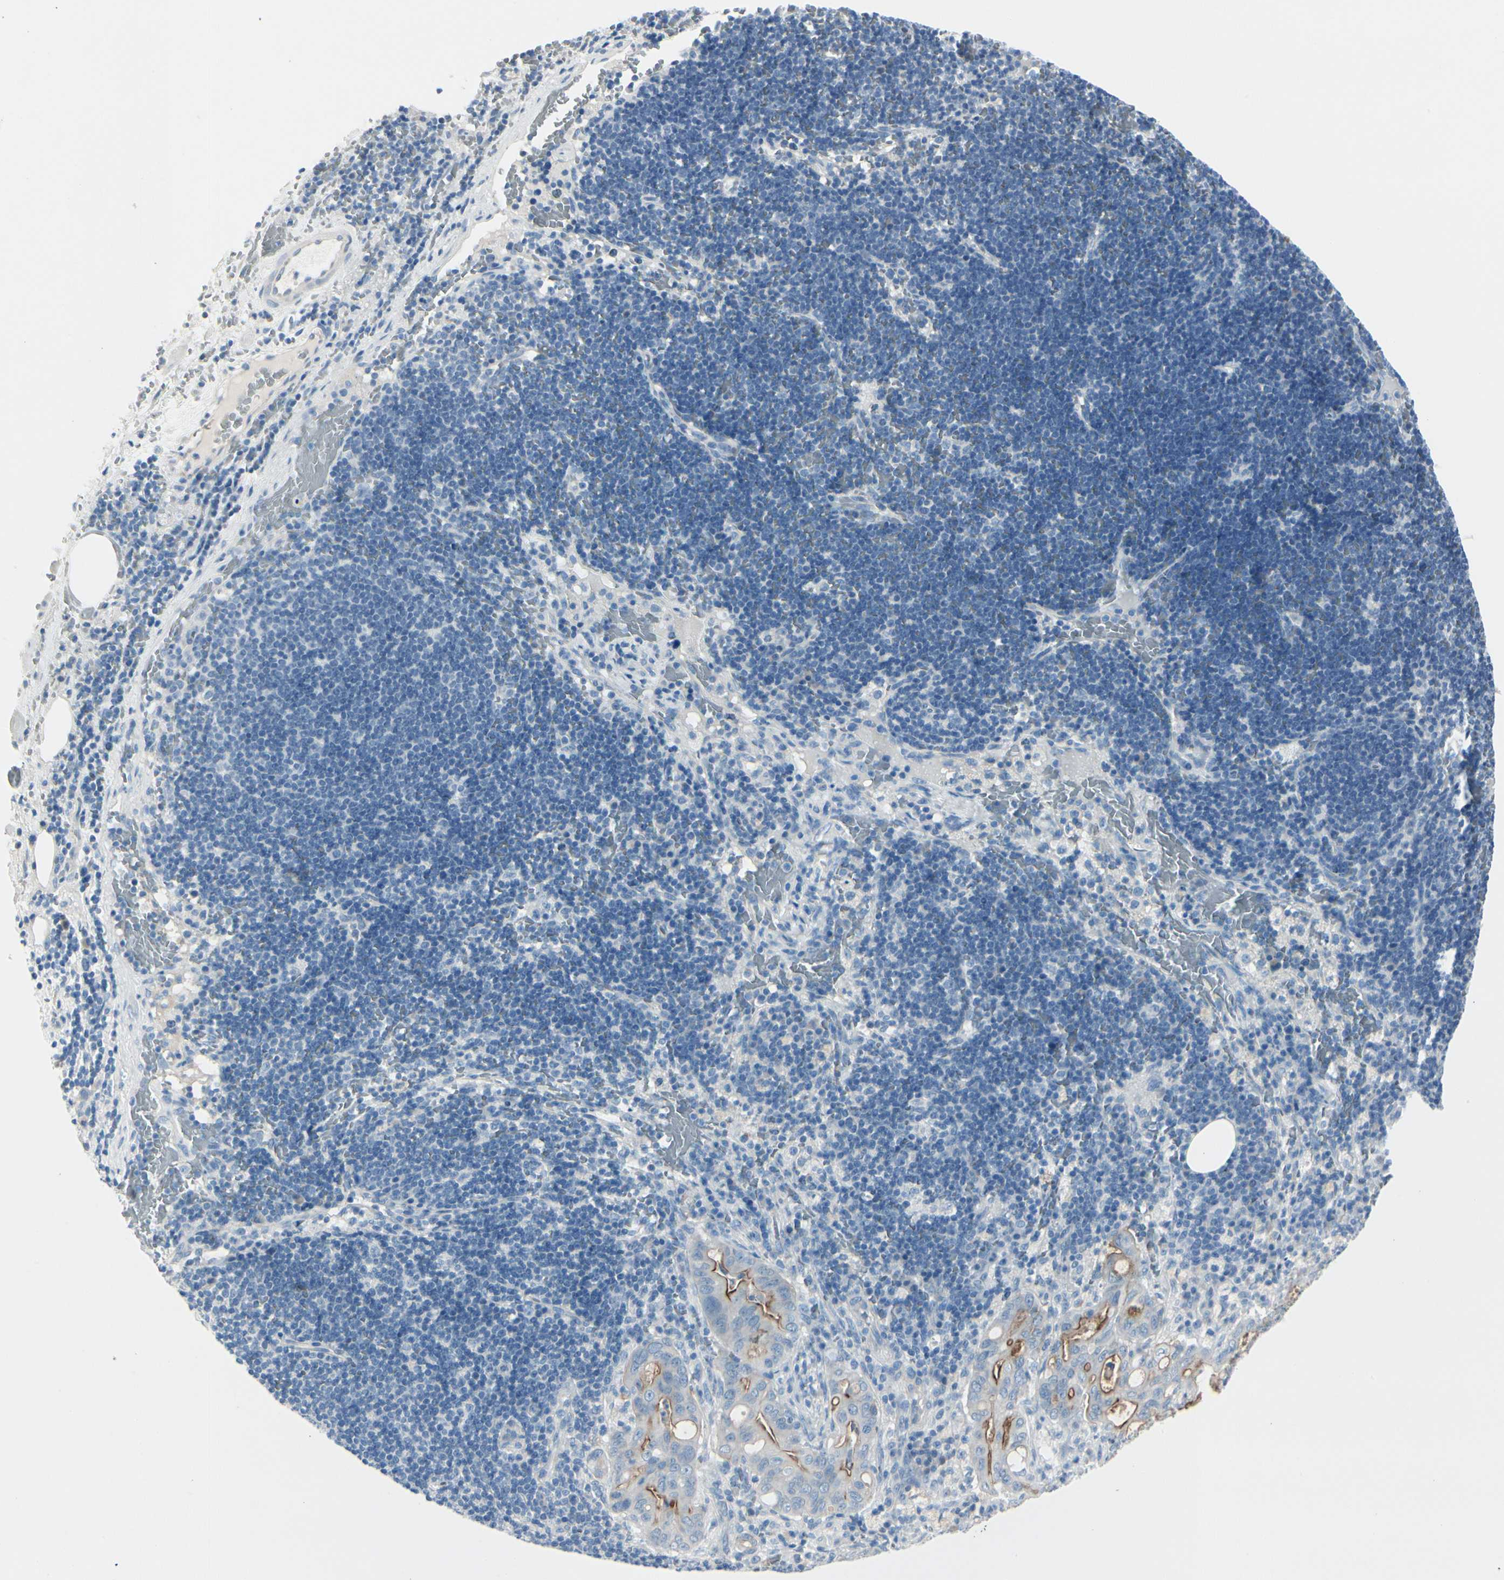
{"staining": {"intensity": "moderate", "quantity": "25%-75%", "location": "cytoplasmic/membranous"}, "tissue": "liver cancer", "cell_type": "Tumor cells", "image_type": "cancer", "snomed": [{"axis": "morphology", "description": "Cholangiocarcinoma"}, {"axis": "topography", "description": "Liver"}], "caption": "The image reveals a brown stain indicating the presence of a protein in the cytoplasmic/membranous of tumor cells in liver cancer. (DAB IHC, brown staining for protein, blue staining for nuclei).", "gene": "CDHR5", "patient": {"sex": "female", "age": 68}}